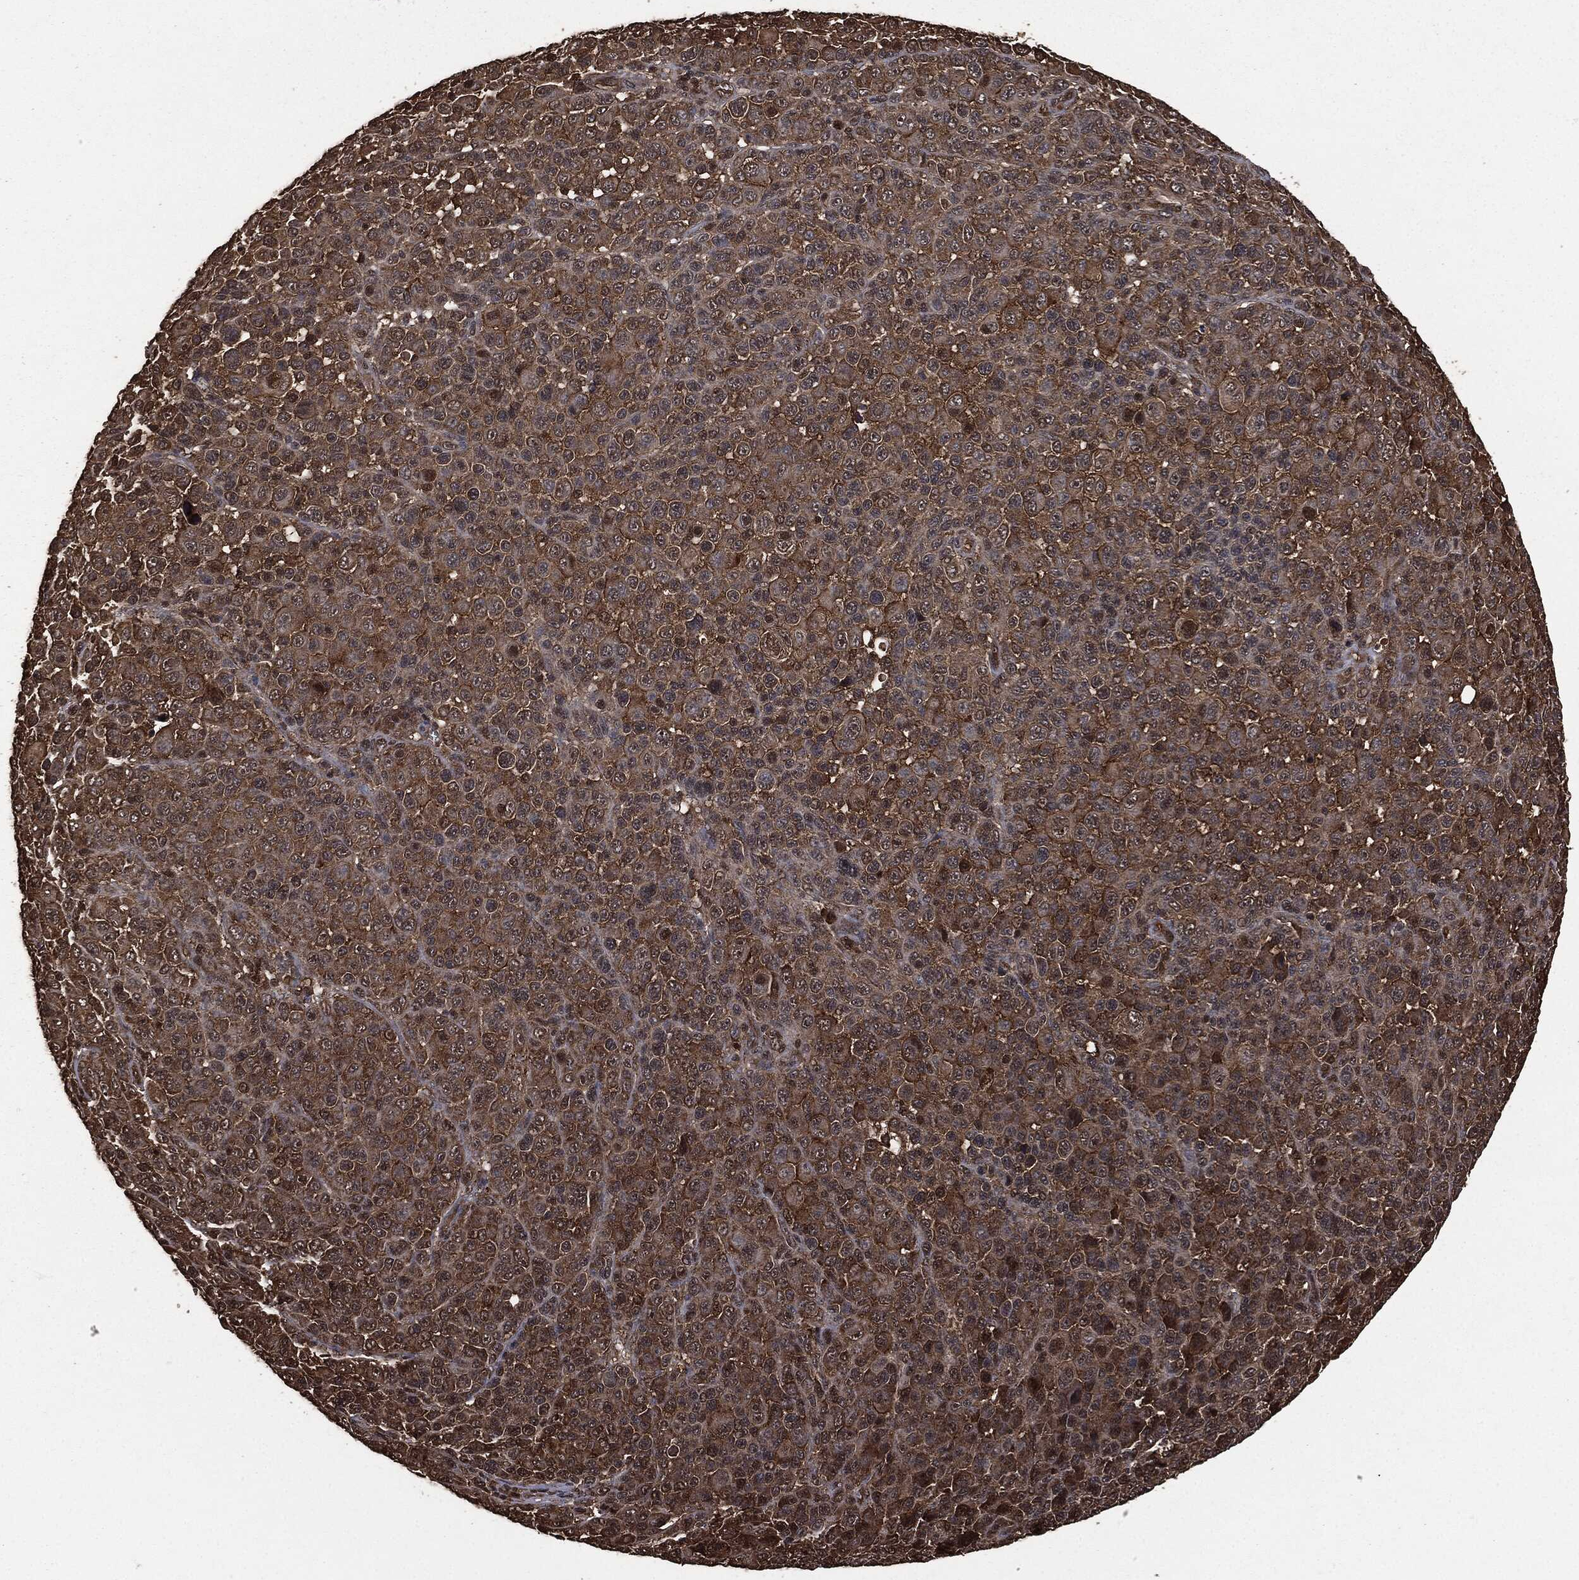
{"staining": {"intensity": "strong", "quantity": ">75%", "location": "cytoplasmic/membranous"}, "tissue": "melanoma", "cell_type": "Tumor cells", "image_type": "cancer", "snomed": [{"axis": "morphology", "description": "Malignant melanoma, NOS"}, {"axis": "topography", "description": "Skin"}], "caption": "Malignant melanoma stained with a protein marker displays strong staining in tumor cells.", "gene": "HRAS", "patient": {"sex": "female", "age": 57}}